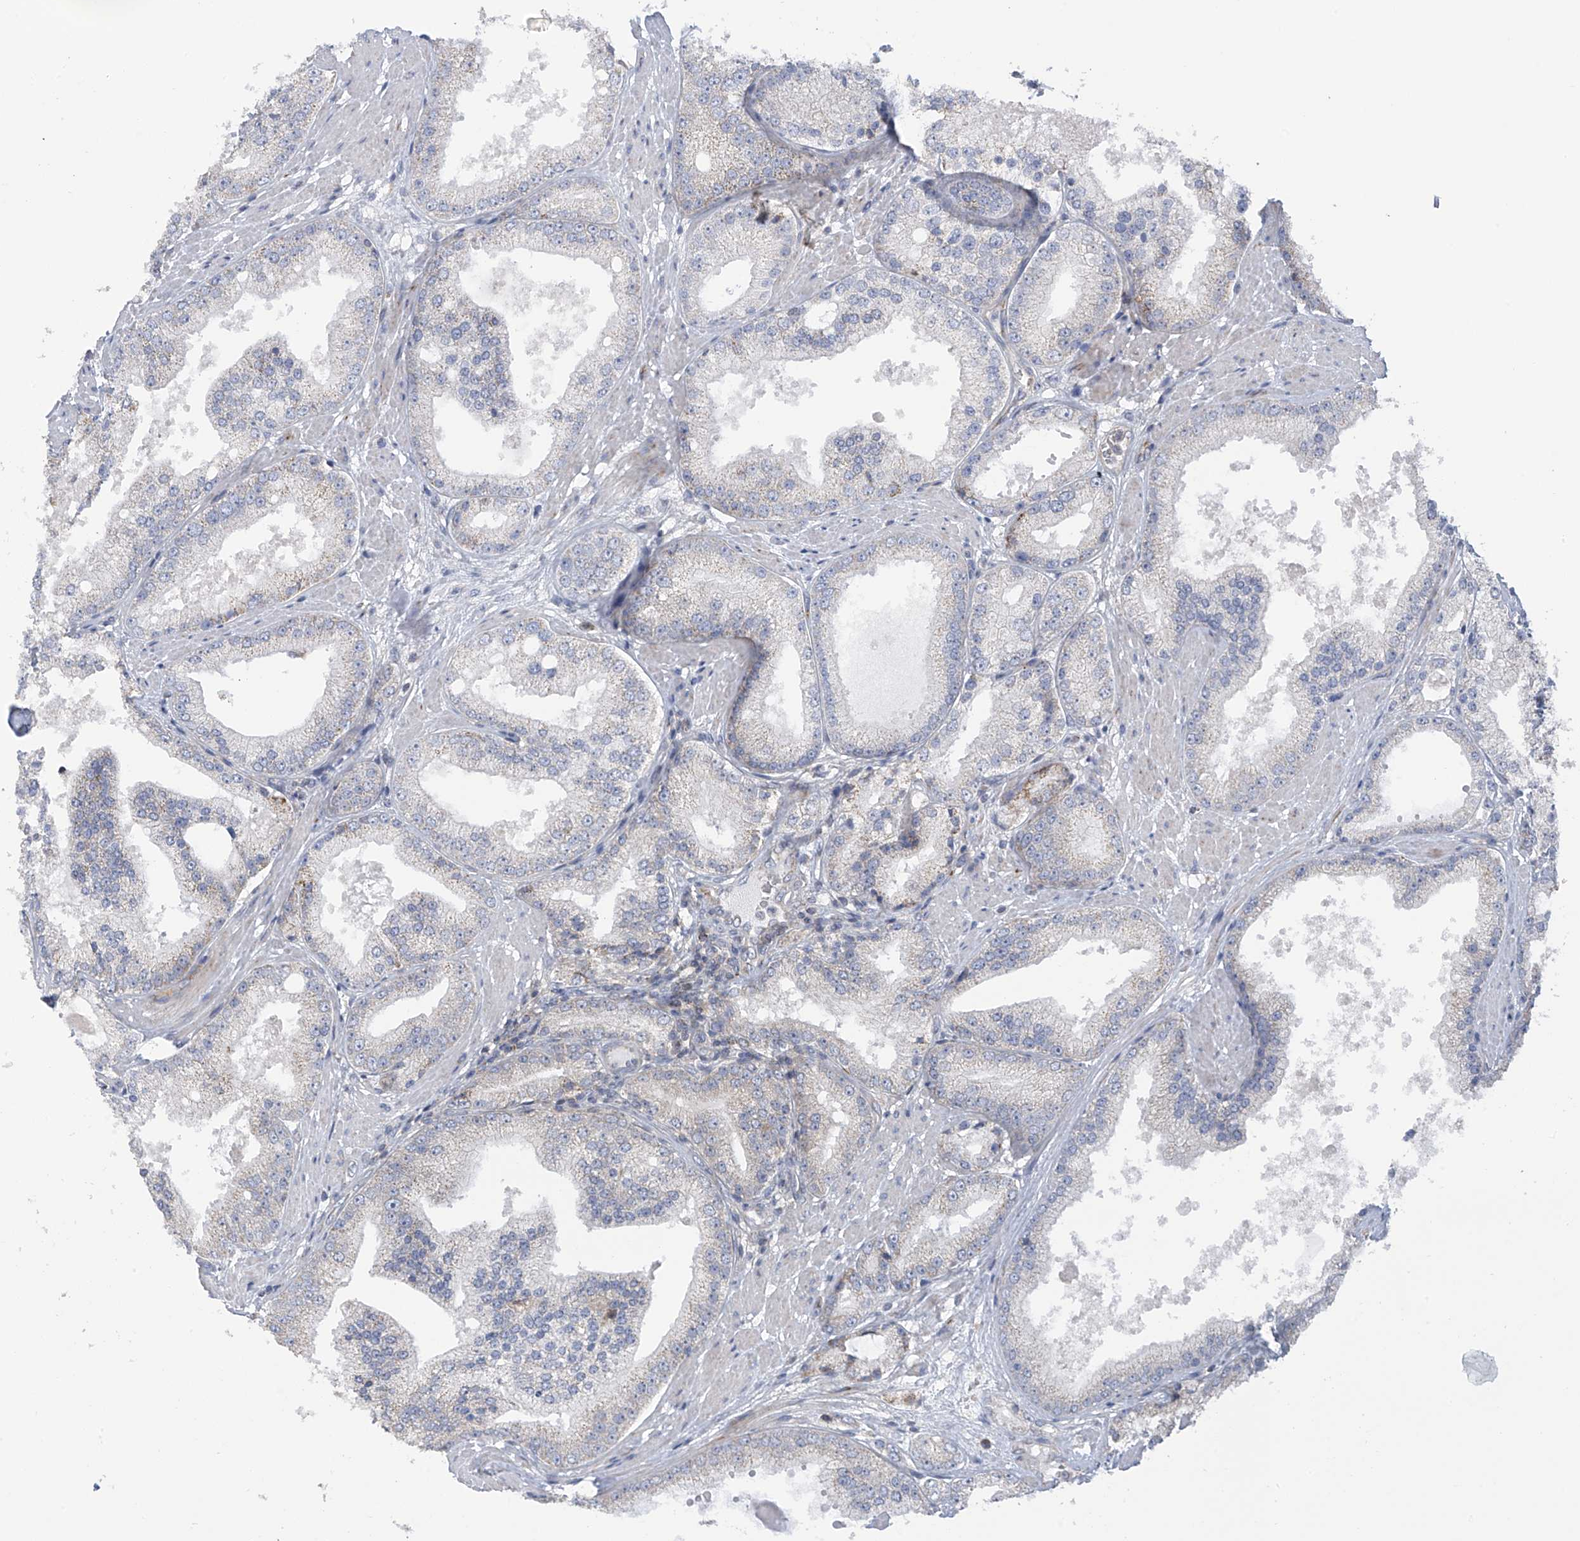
{"staining": {"intensity": "negative", "quantity": "none", "location": "none"}, "tissue": "prostate cancer", "cell_type": "Tumor cells", "image_type": "cancer", "snomed": [{"axis": "morphology", "description": "Adenocarcinoma, Low grade"}, {"axis": "topography", "description": "Prostate"}], "caption": "Immunohistochemistry (IHC) photomicrograph of adenocarcinoma (low-grade) (prostate) stained for a protein (brown), which demonstrates no staining in tumor cells.", "gene": "SLCO4A1", "patient": {"sex": "male", "age": 67}}